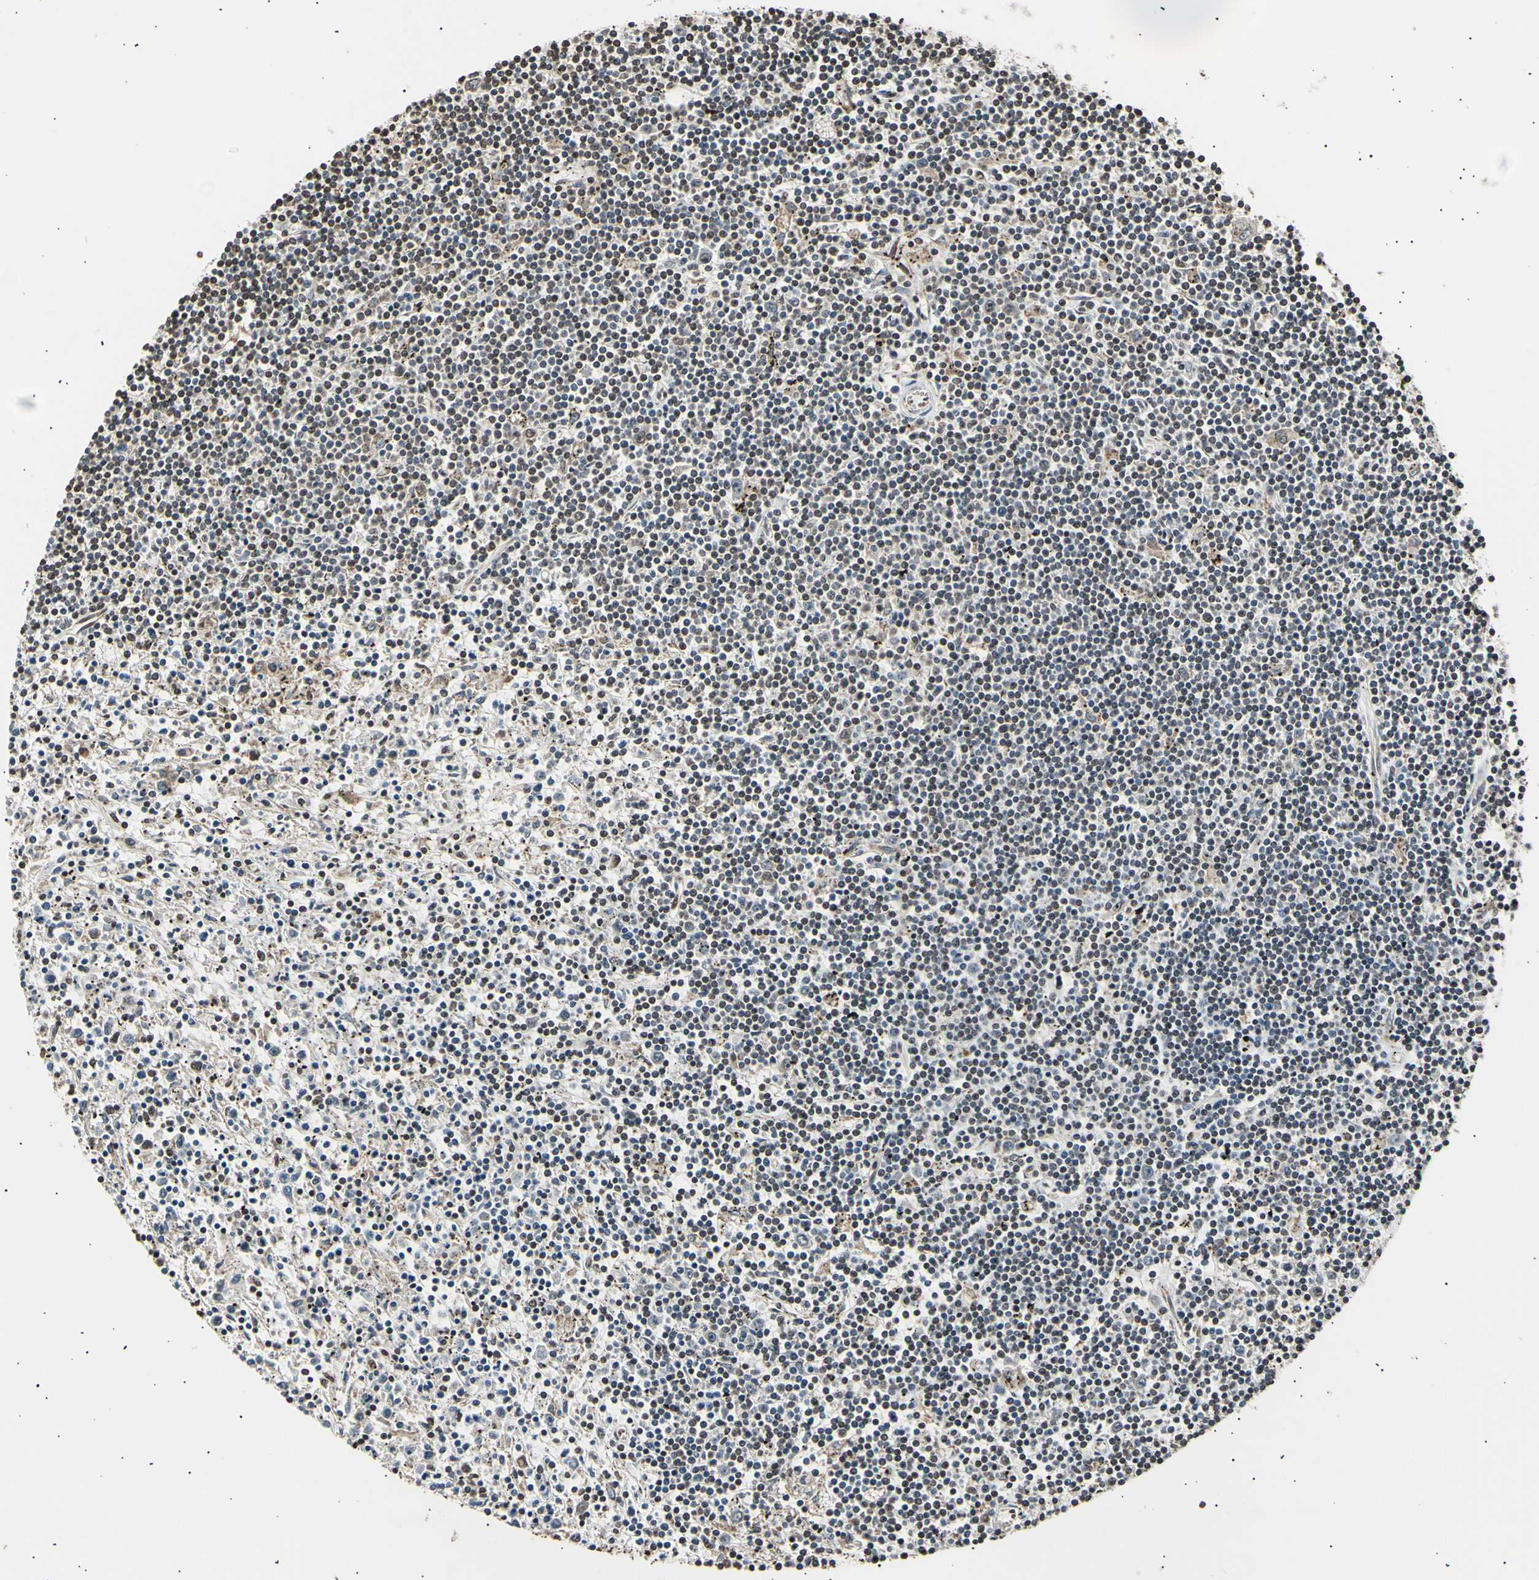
{"staining": {"intensity": "weak", "quantity": "25%-75%", "location": "nuclear"}, "tissue": "lymphoma", "cell_type": "Tumor cells", "image_type": "cancer", "snomed": [{"axis": "morphology", "description": "Malignant lymphoma, non-Hodgkin's type, Low grade"}, {"axis": "topography", "description": "Spleen"}], "caption": "Immunohistochemistry histopathology image of malignant lymphoma, non-Hodgkin's type (low-grade) stained for a protein (brown), which reveals low levels of weak nuclear expression in about 25%-75% of tumor cells.", "gene": "ANAPC7", "patient": {"sex": "male", "age": 76}}